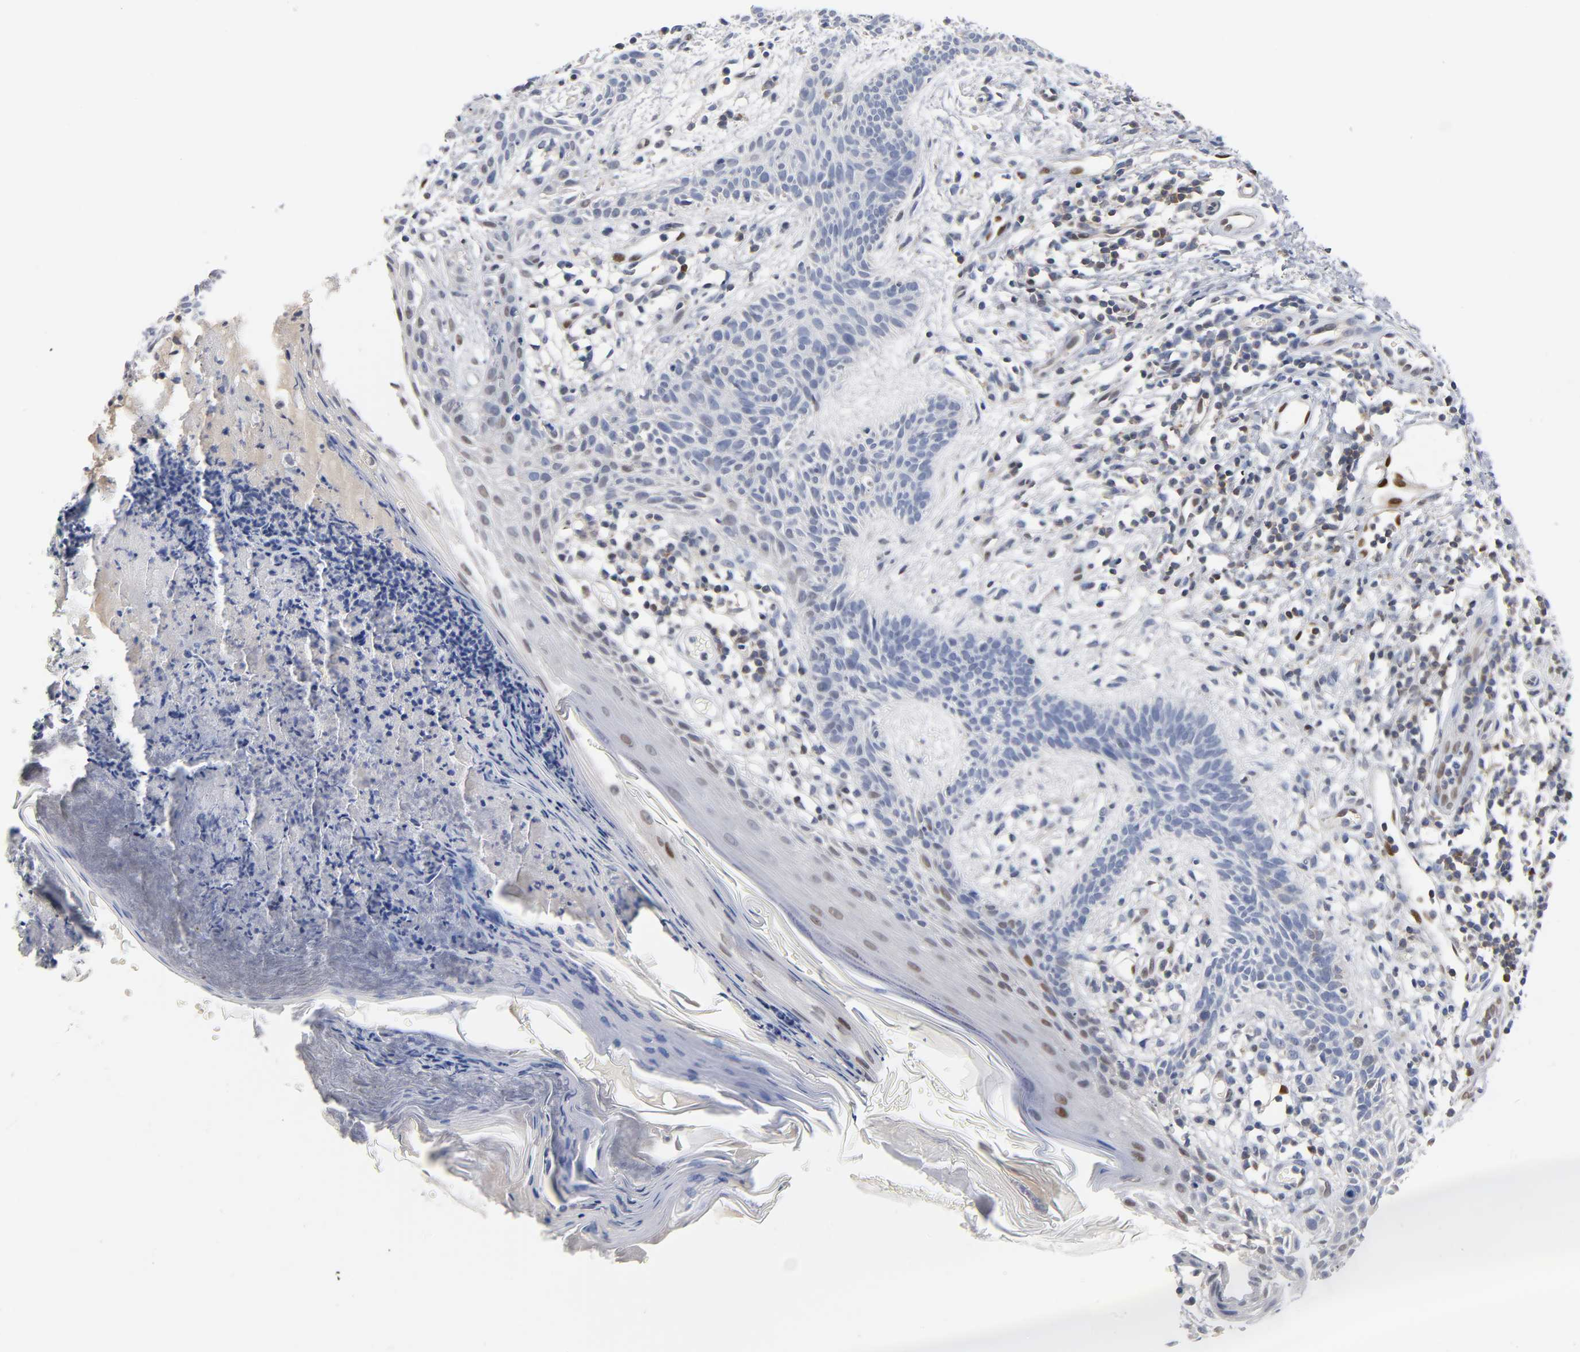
{"staining": {"intensity": "negative", "quantity": "none", "location": "none"}, "tissue": "skin cancer", "cell_type": "Tumor cells", "image_type": "cancer", "snomed": [{"axis": "morphology", "description": "Normal tissue, NOS"}, {"axis": "morphology", "description": "Basal cell carcinoma"}, {"axis": "topography", "description": "Skin"}], "caption": "High magnification brightfield microscopy of skin cancer (basal cell carcinoma) stained with DAB (brown) and counterstained with hematoxylin (blue): tumor cells show no significant staining.", "gene": "NFATC1", "patient": {"sex": "female", "age": 69}}